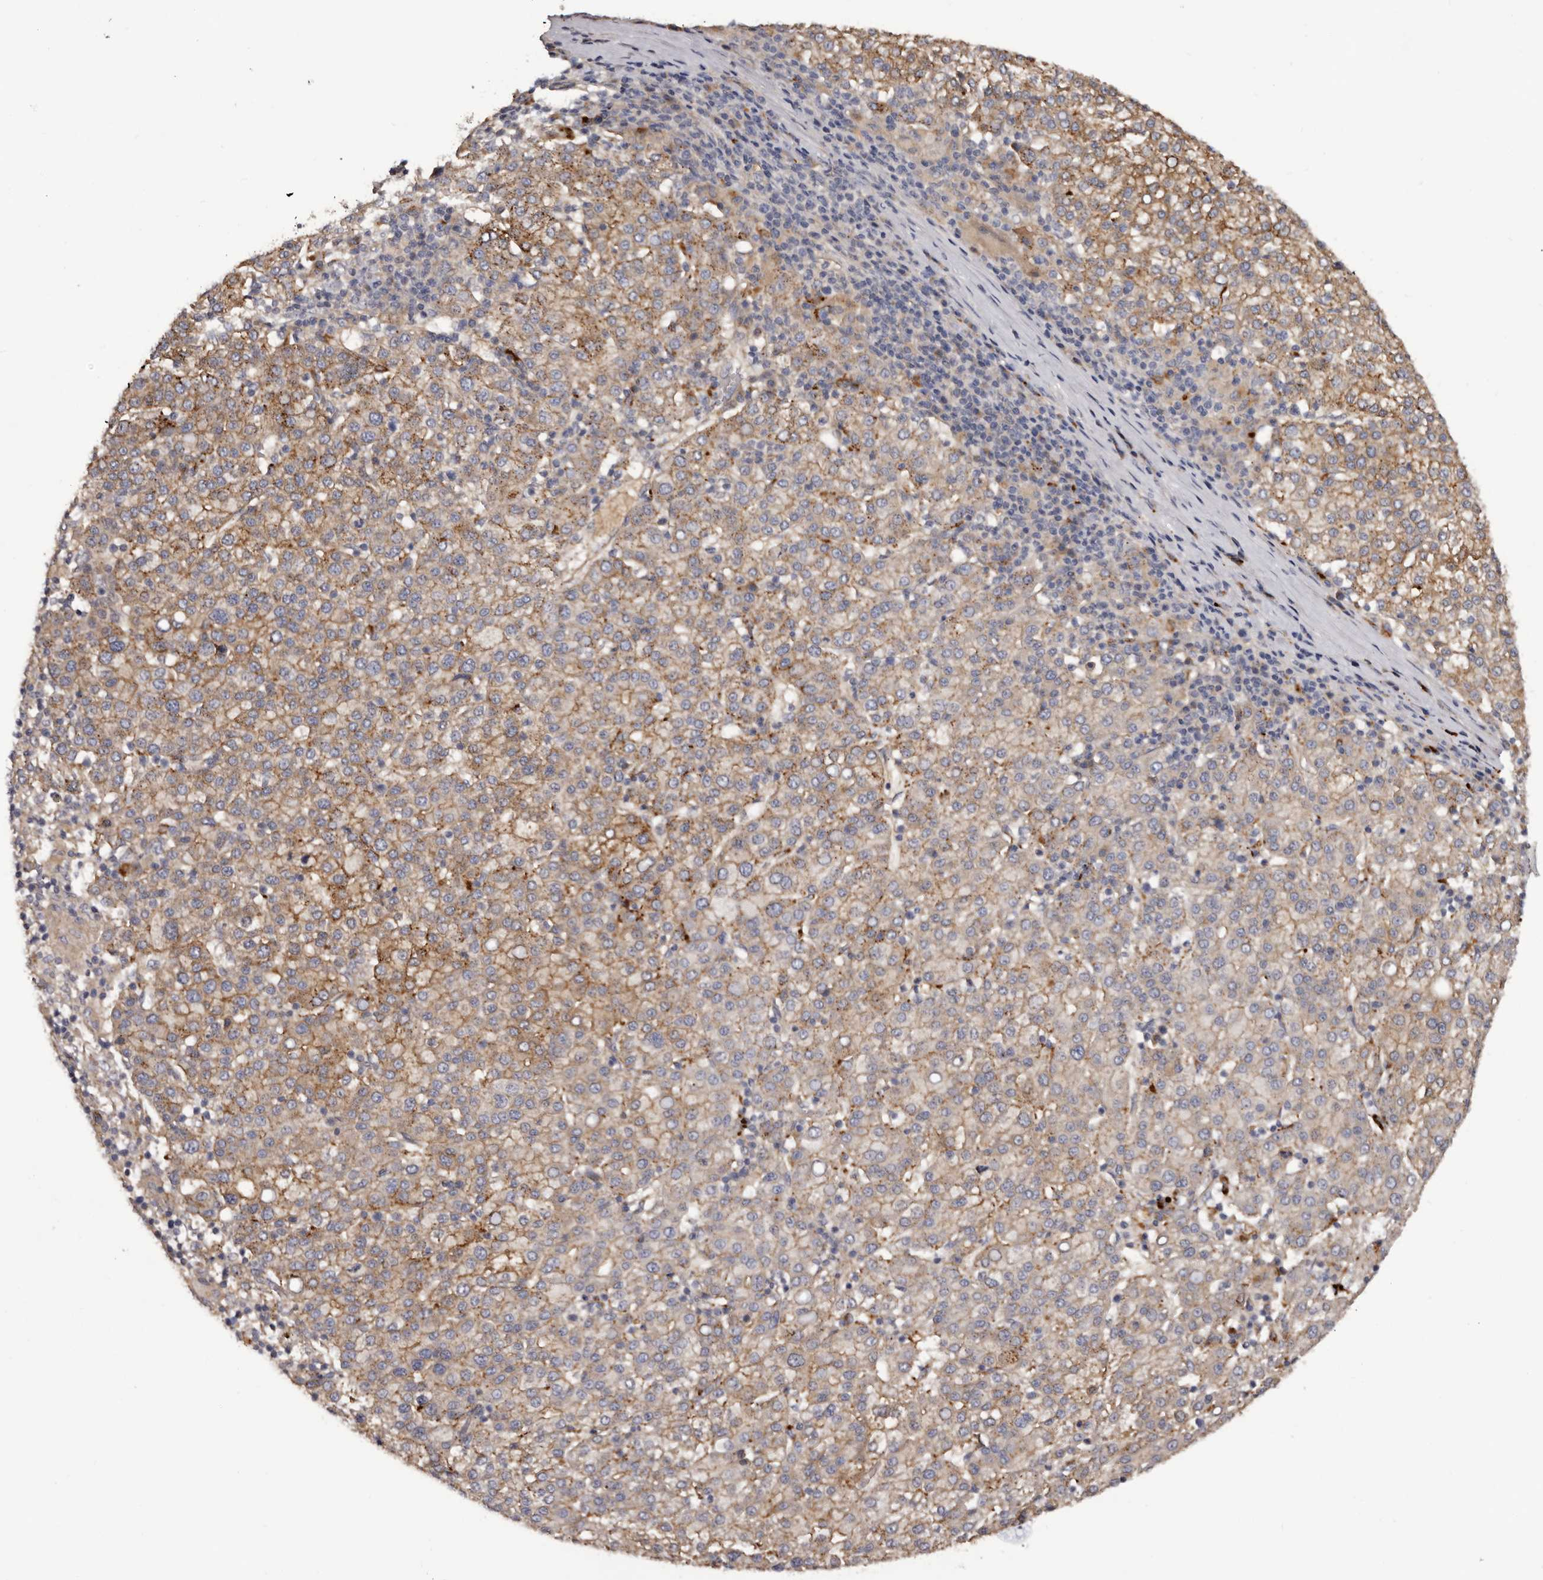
{"staining": {"intensity": "moderate", "quantity": ">75%", "location": "cytoplasmic/membranous"}, "tissue": "liver cancer", "cell_type": "Tumor cells", "image_type": "cancer", "snomed": [{"axis": "morphology", "description": "Carcinoma, Hepatocellular, NOS"}, {"axis": "topography", "description": "Liver"}], "caption": "About >75% of tumor cells in human liver cancer reveal moderate cytoplasmic/membranous protein staining as visualized by brown immunohistochemical staining.", "gene": "INKA2", "patient": {"sex": "female", "age": 58}}